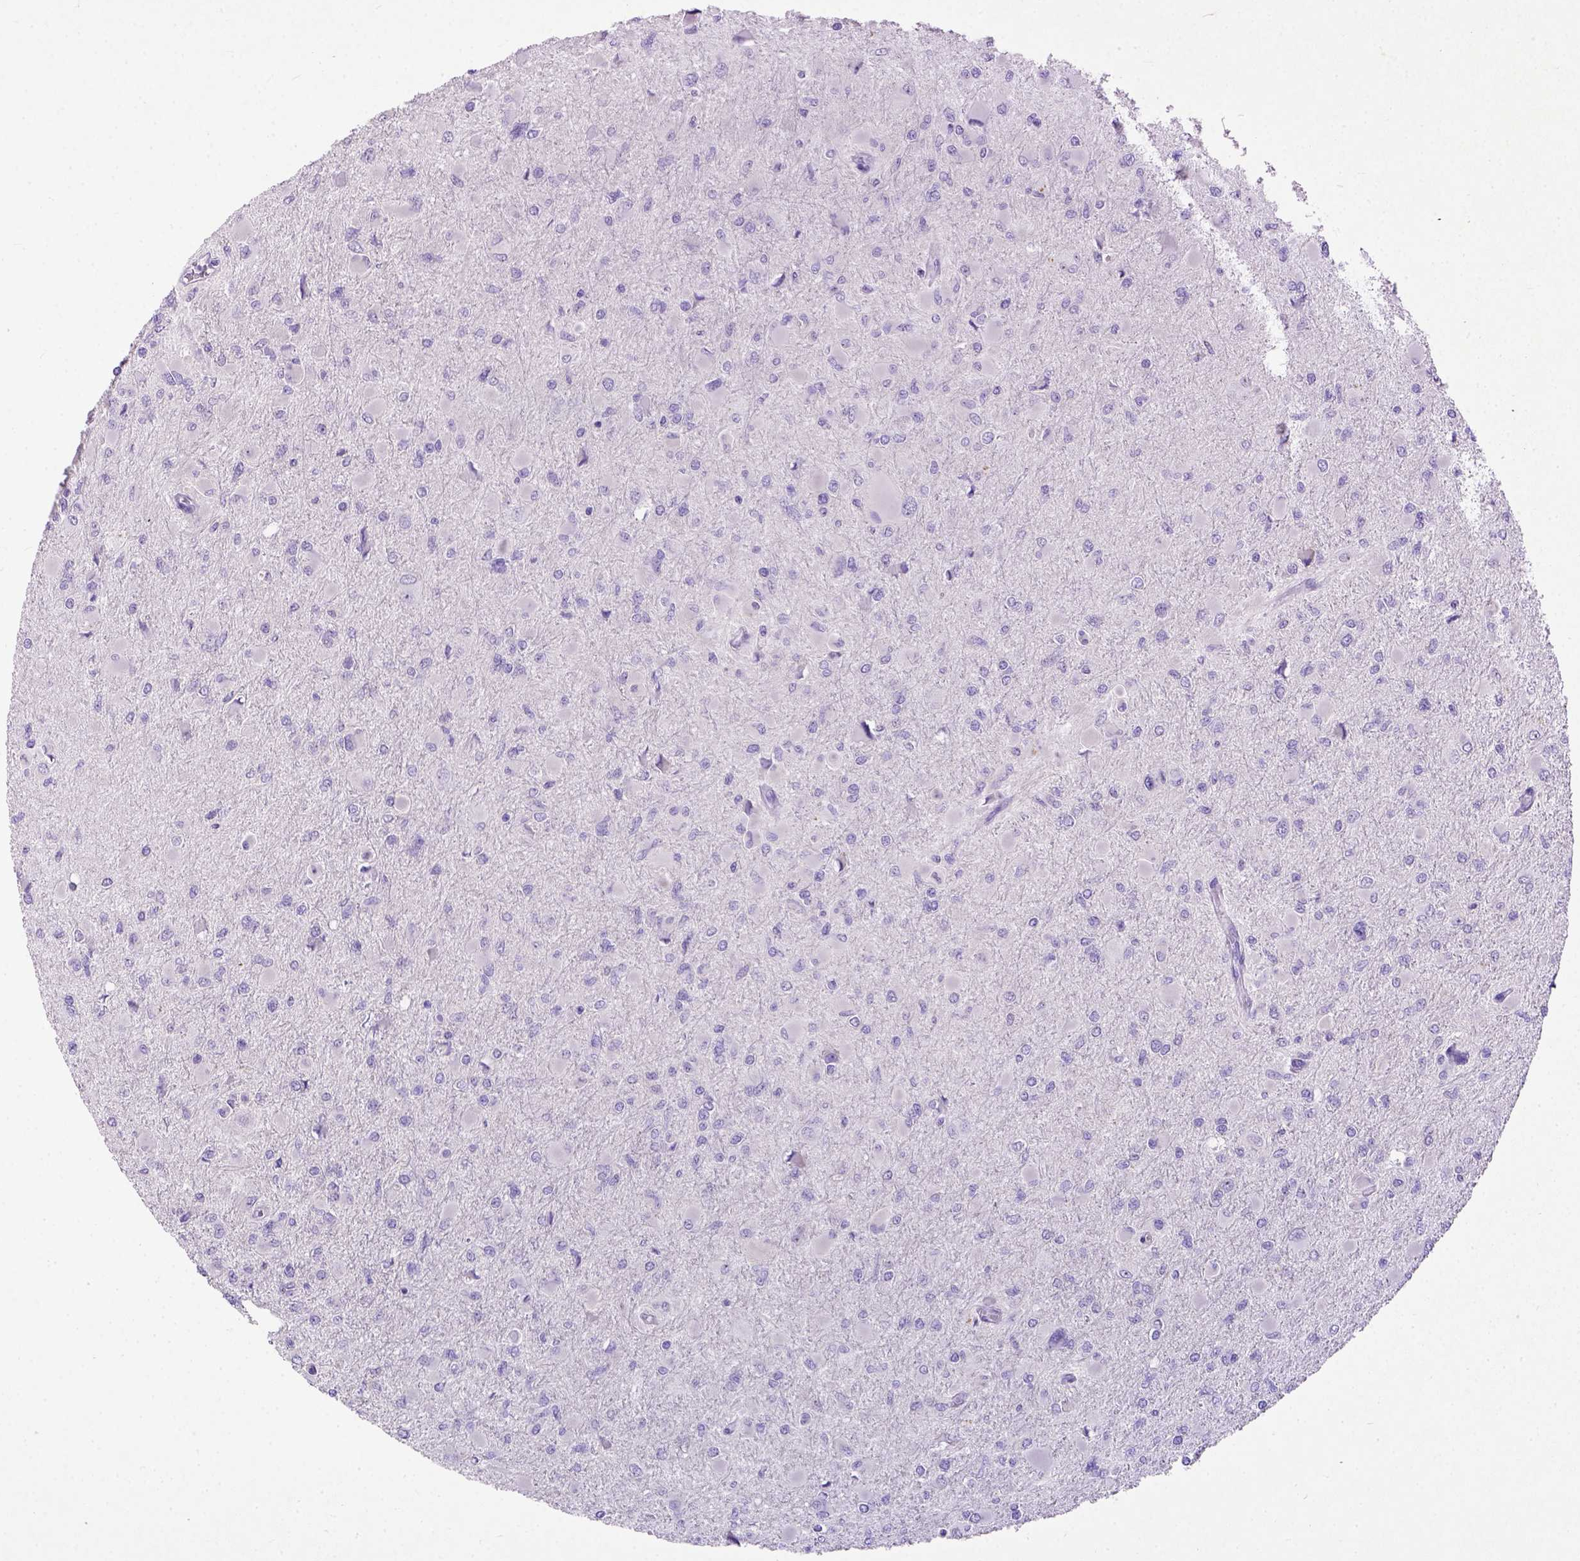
{"staining": {"intensity": "negative", "quantity": "none", "location": "none"}, "tissue": "glioma", "cell_type": "Tumor cells", "image_type": "cancer", "snomed": [{"axis": "morphology", "description": "Glioma, malignant, High grade"}, {"axis": "topography", "description": "Cerebral cortex"}], "caption": "A micrograph of human glioma is negative for staining in tumor cells.", "gene": "UTP4", "patient": {"sex": "female", "age": 36}}